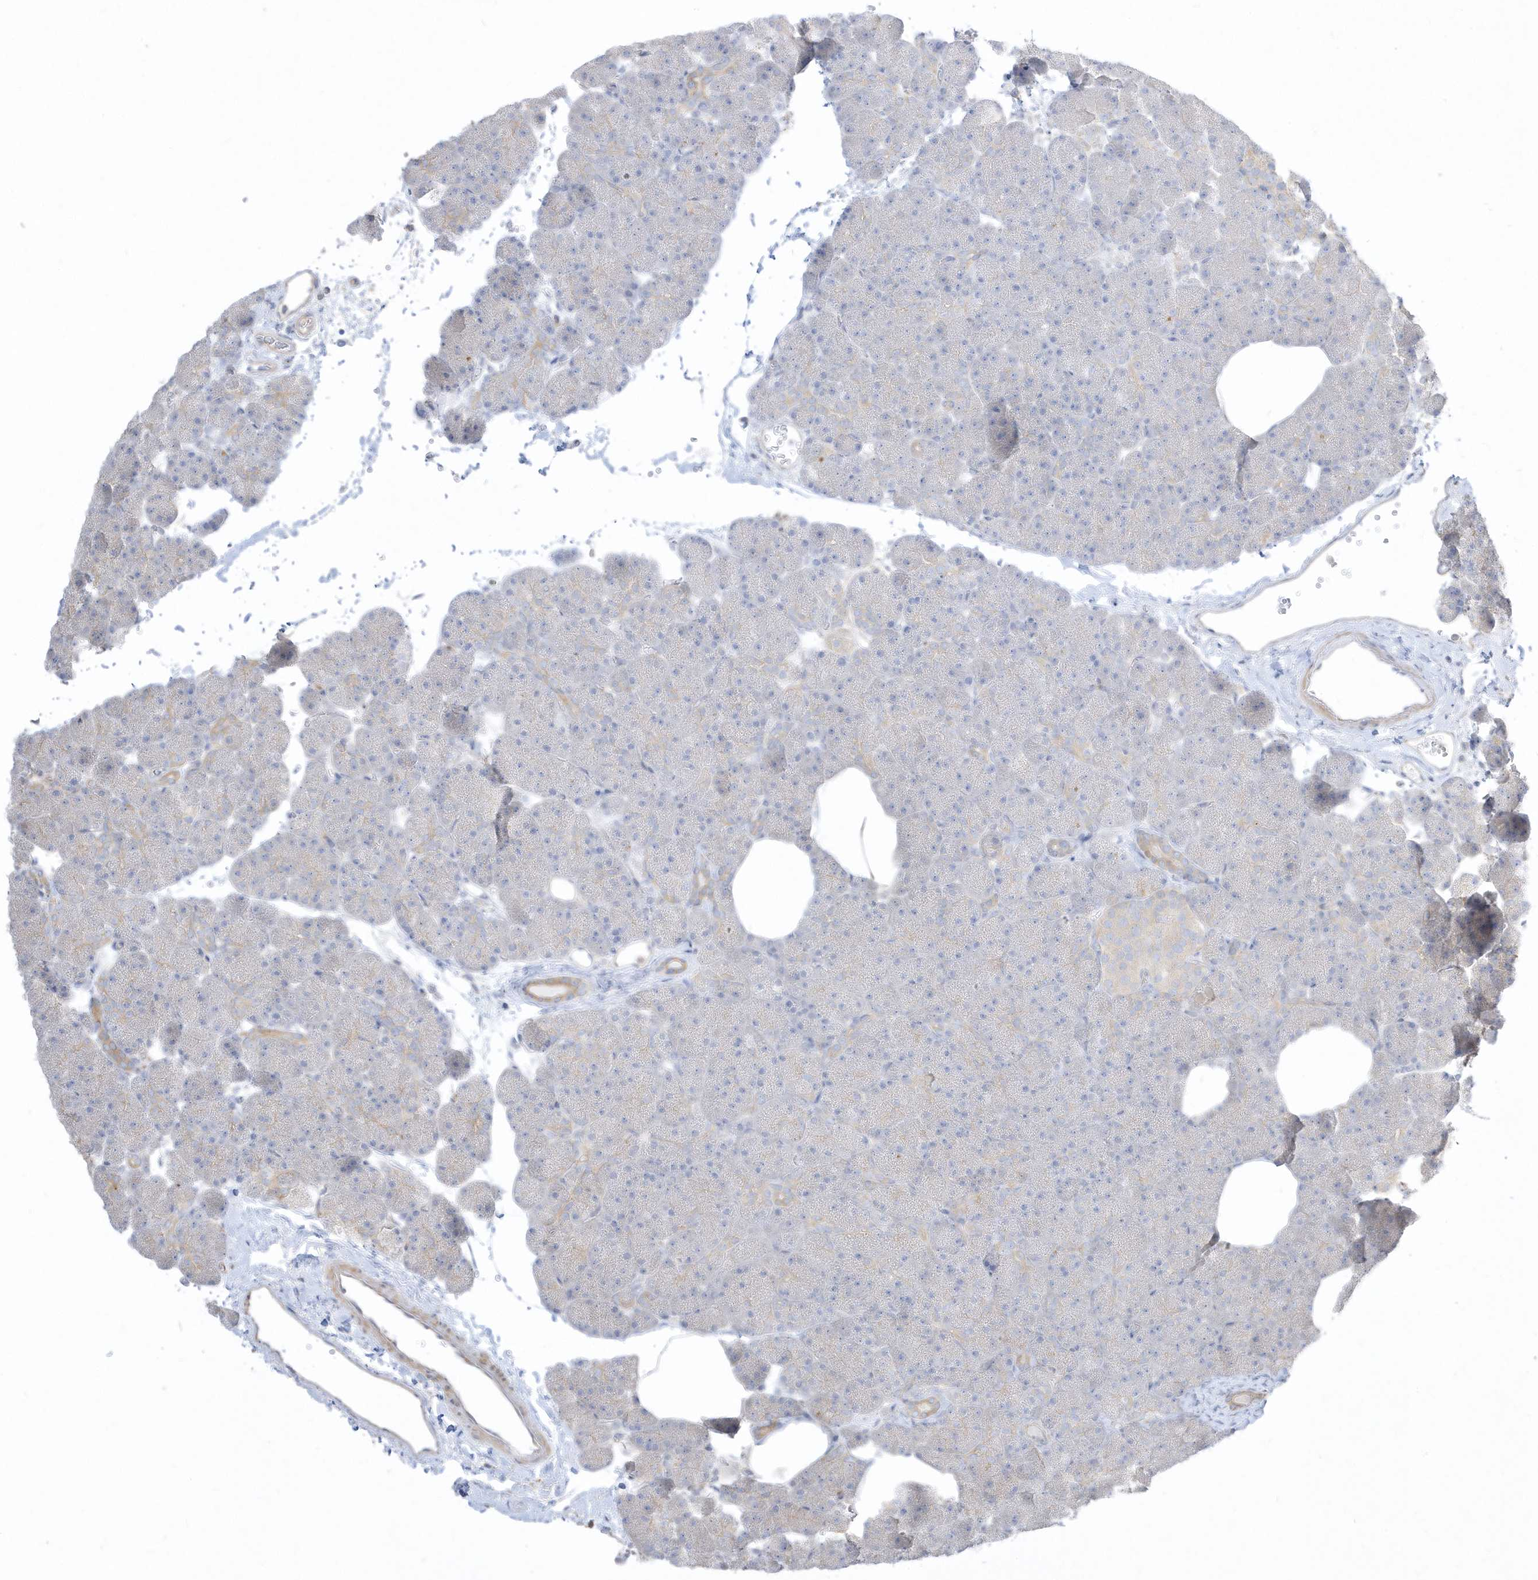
{"staining": {"intensity": "moderate", "quantity": "<25%", "location": "cytoplasmic/membranous"}, "tissue": "pancreas", "cell_type": "Exocrine glandular cells", "image_type": "normal", "snomed": [{"axis": "morphology", "description": "Normal tissue, NOS"}, {"axis": "morphology", "description": "Carcinoid, malignant, NOS"}, {"axis": "topography", "description": "Pancreas"}], "caption": "Immunohistochemistry (DAB) staining of unremarkable pancreas displays moderate cytoplasmic/membranous protein positivity in approximately <25% of exocrine glandular cells.", "gene": "ARHGEF9", "patient": {"sex": "female", "age": 35}}